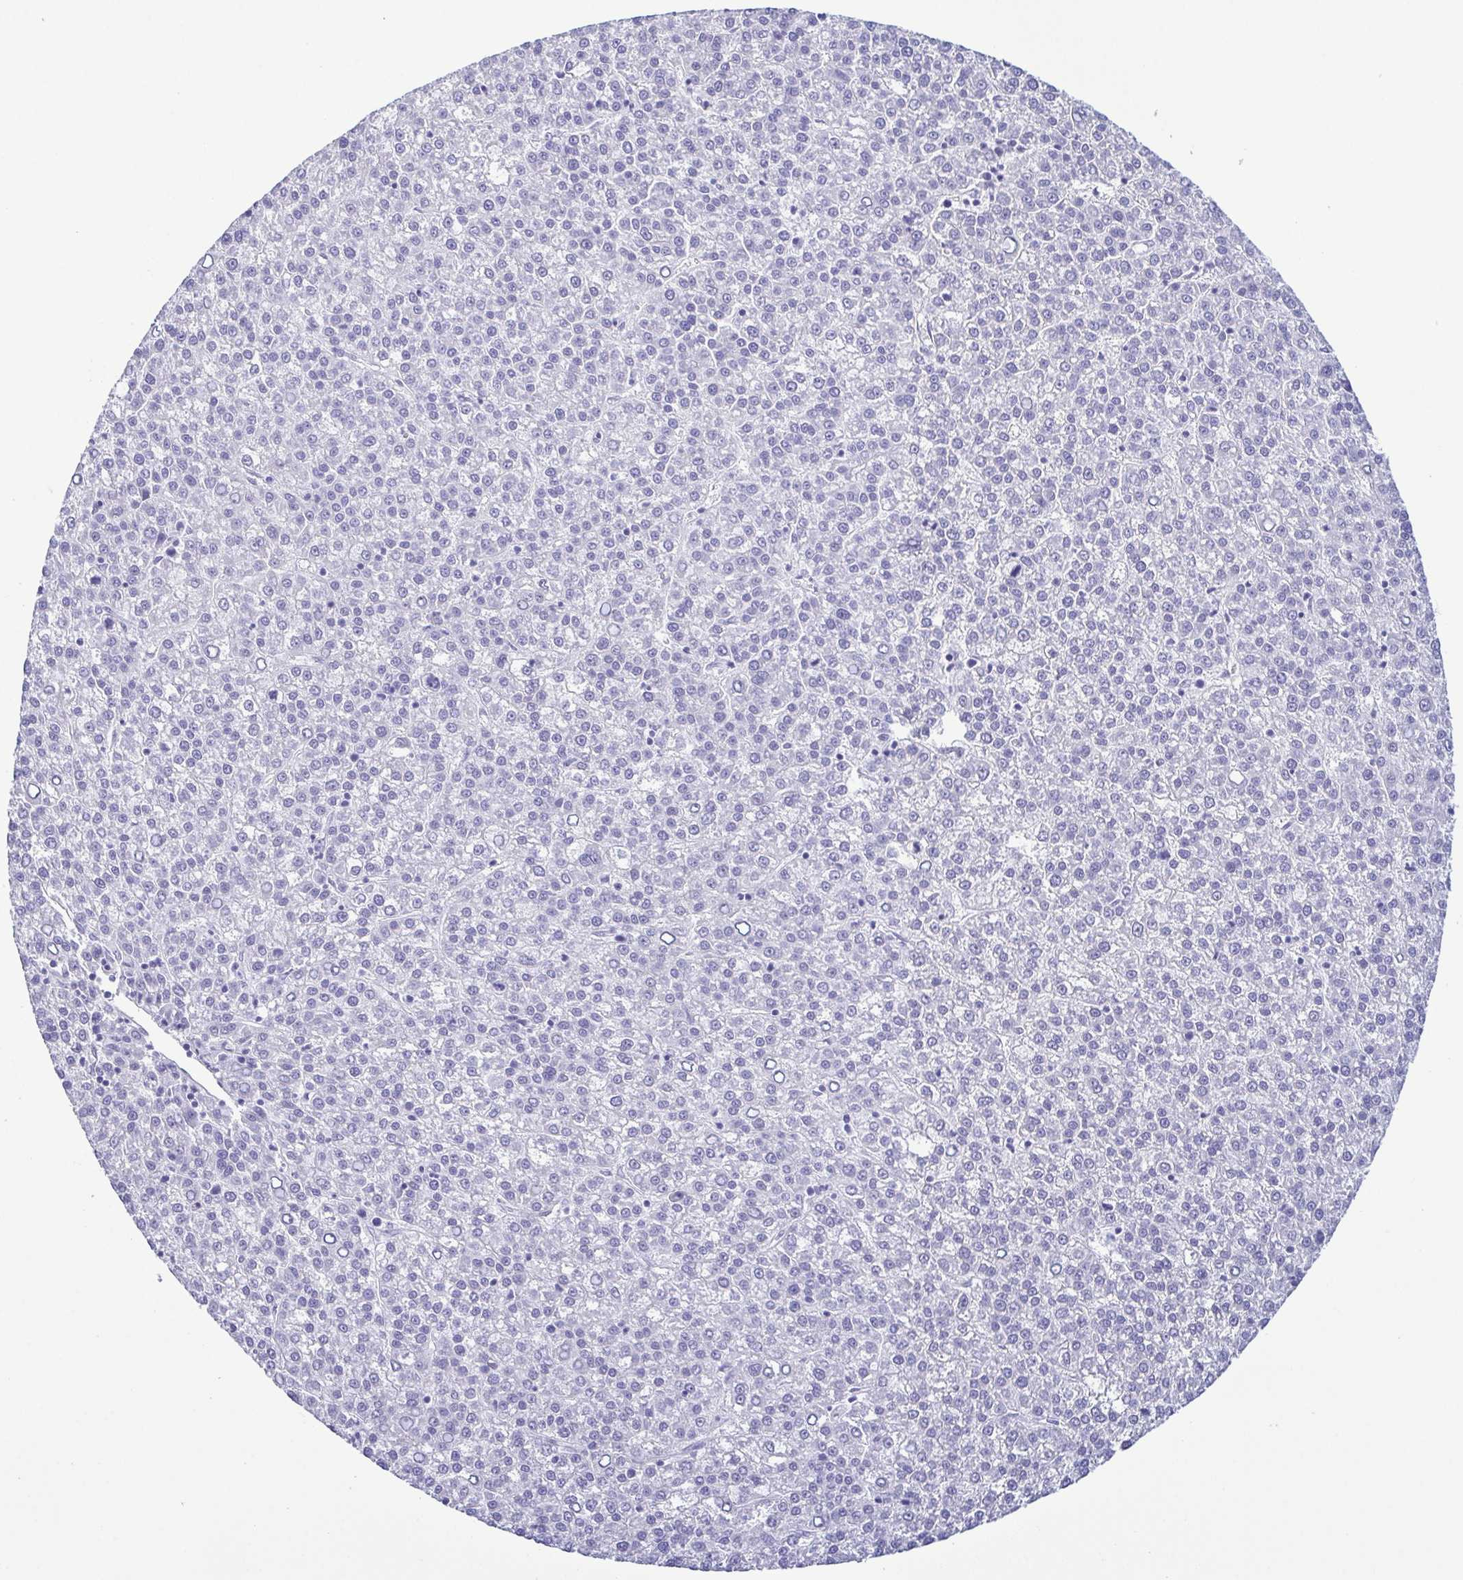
{"staining": {"intensity": "negative", "quantity": "none", "location": "none"}, "tissue": "liver cancer", "cell_type": "Tumor cells", "image_type": "cancer", "snomed": [{"axis": "morphology", "description": "Carcinoma, Hepatocellular, NOS"}, {"axis": "topography", "description": "Liver"}], "caption": "The photomicrograph reveals no staining of tumor cells in liver cancer (hepatocellular carcinoma).", "gene": "SUGP2", "patient": {"sex": "female", "age": 58}}